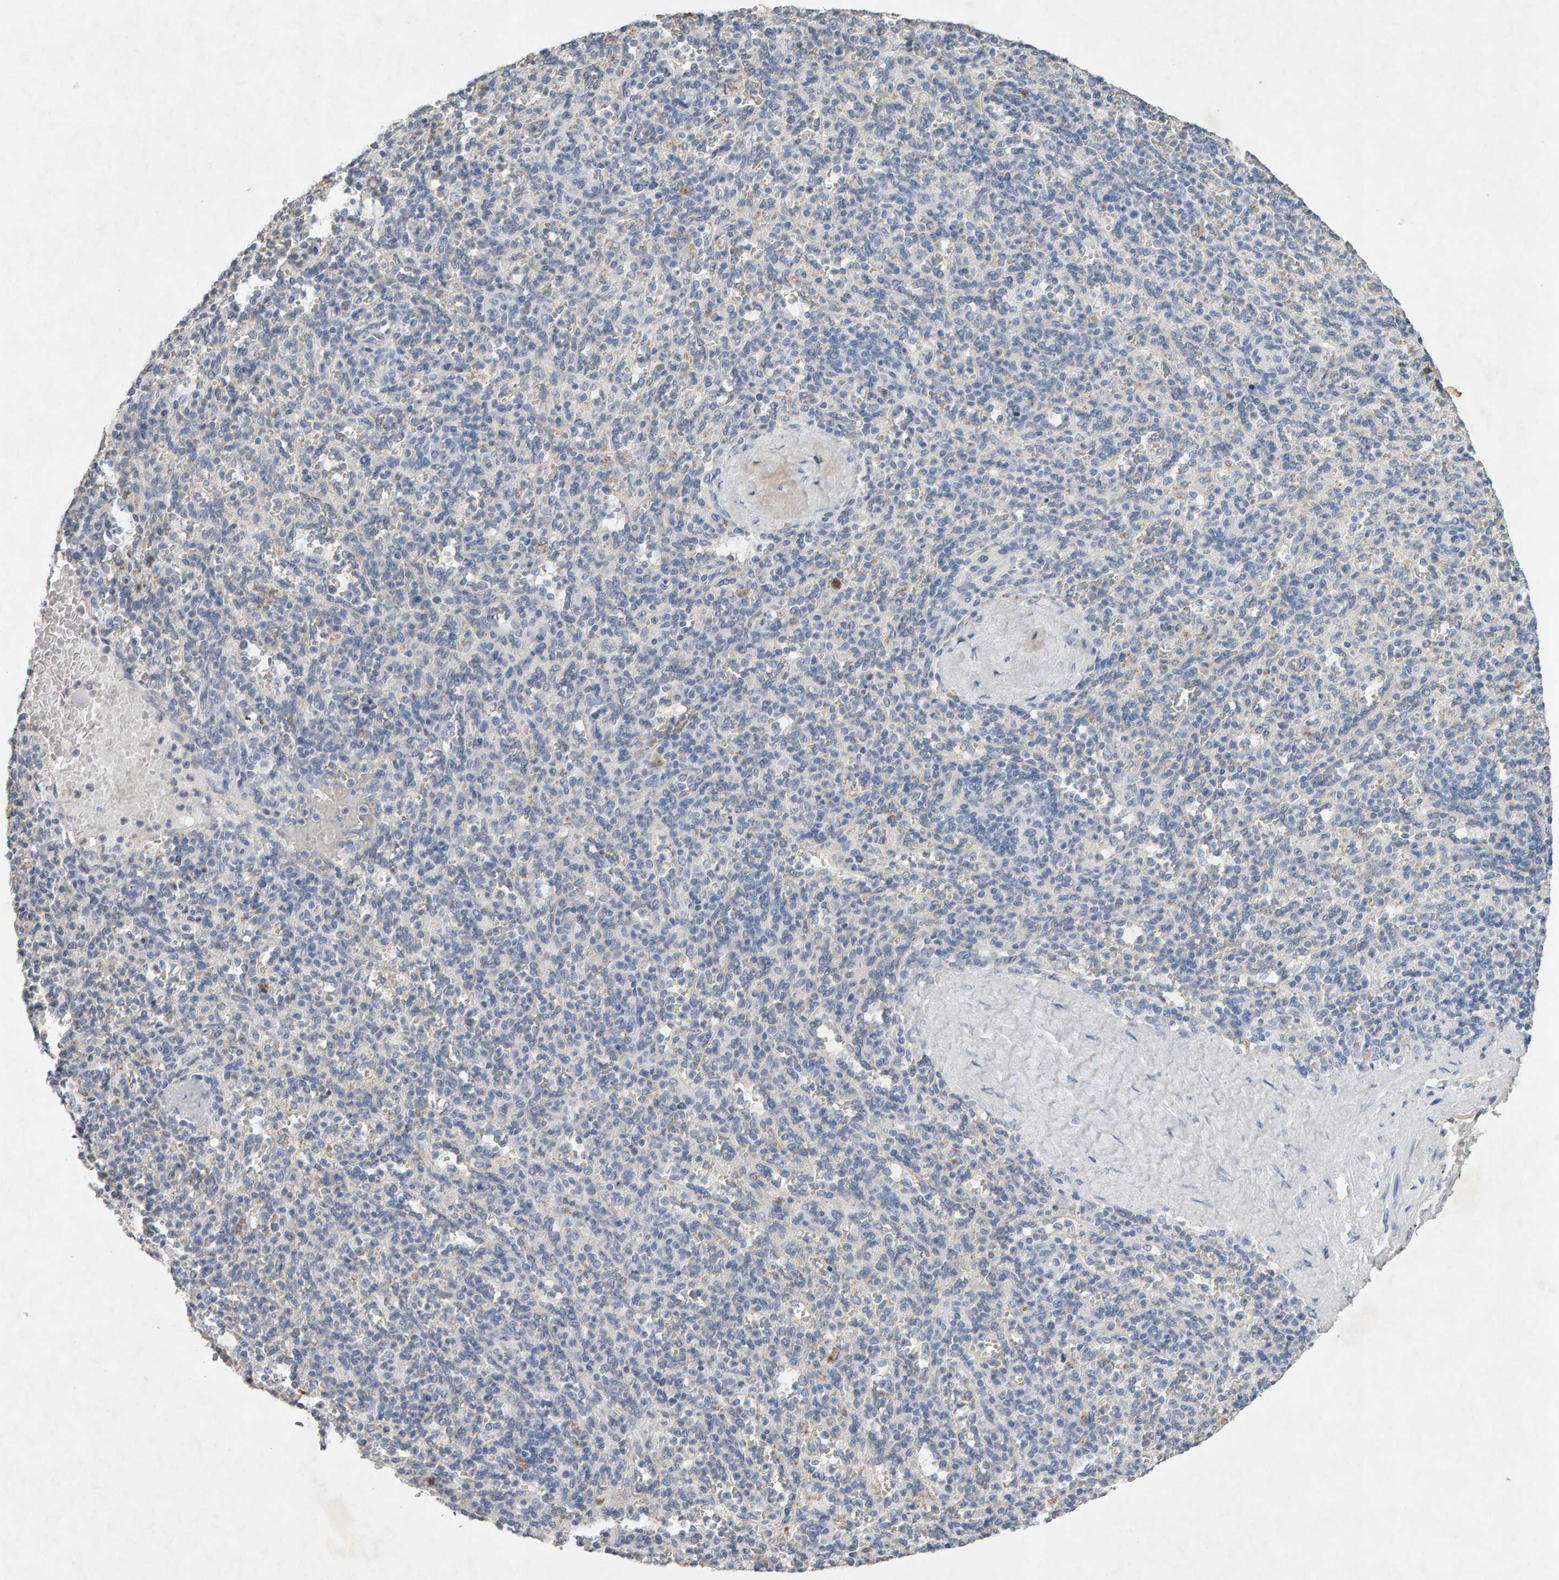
{"staining": {"intensity": "negative", "quantity": "none", "location": "none"}, "tissue": "spleen", "cell_type": "Cells in red pulp", "image_type": "normal", "snomed": [{"axis": "morphology", "description": "Normal tissue, NOS"}, {"axis": "topography", "description": "Spleen"}], "caption": "IHC histopathology image of benign spleen stained for a protein (brown), which exhibits no expression in cells in red pulp.", "gene": "PTPRM", "patient": {"sex": "male", "age": 36}}